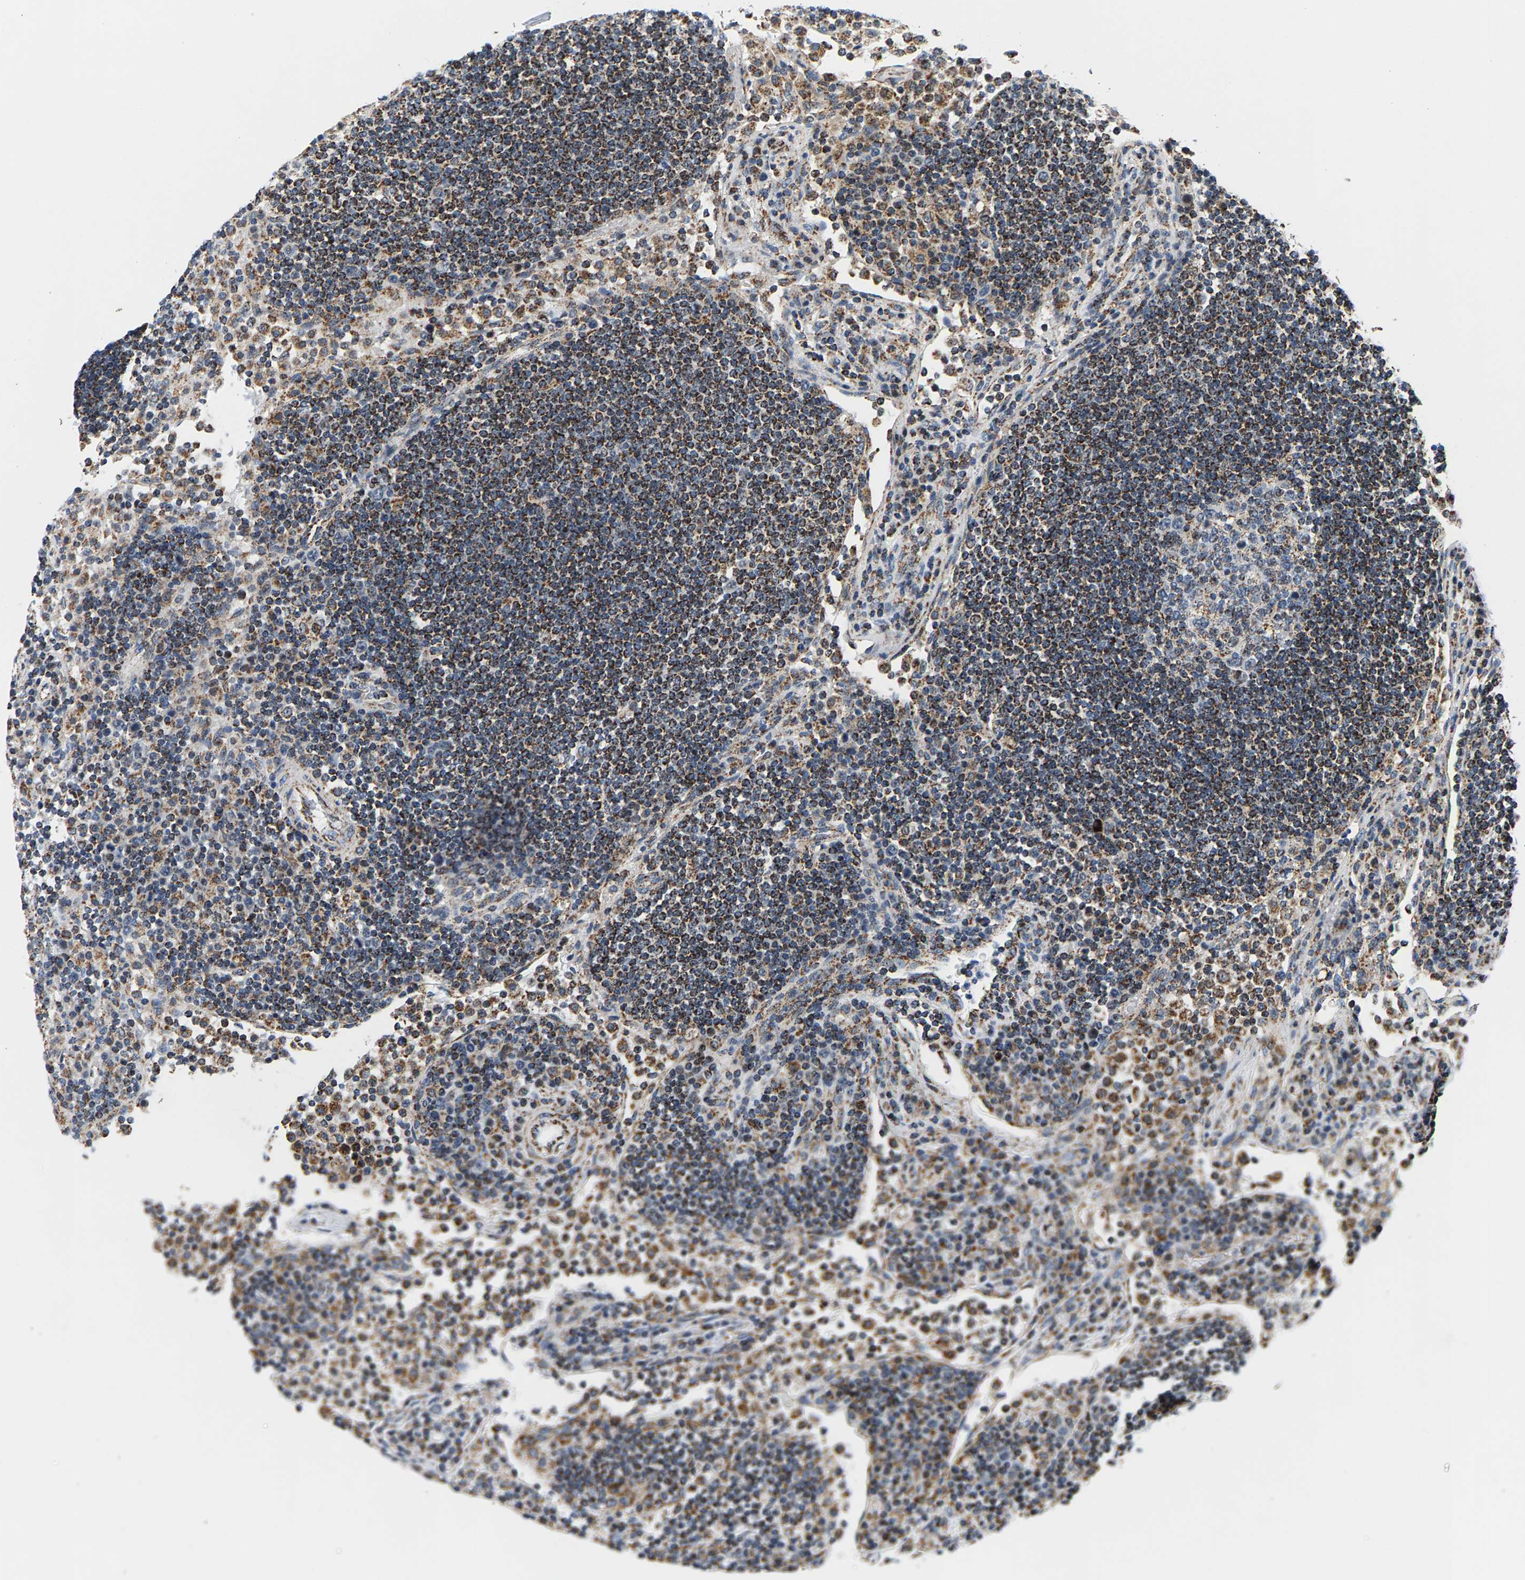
{"staining": {"intensity": "moderate", "quantity": "25%-75%", "location": "cytoplasmic/membranous"}, "tissue": "lymph node", "cell_type": "Germinal center cells", "image_type": "normal", "snomed": [{"axis": "morphology", "description": "Normal tissue, NOS"}, {"axis": "topography", "description": "Lymph node"}], "caption": "Immunohistochemical staining of normal human lymph node exhibits 25%-75% levels of moderate cytoplasmic/membranous protein staining in about 25%-75% of germinal center cells.", "gene": "PDE1A", "patient": {"sex": "female", "age": 53}}